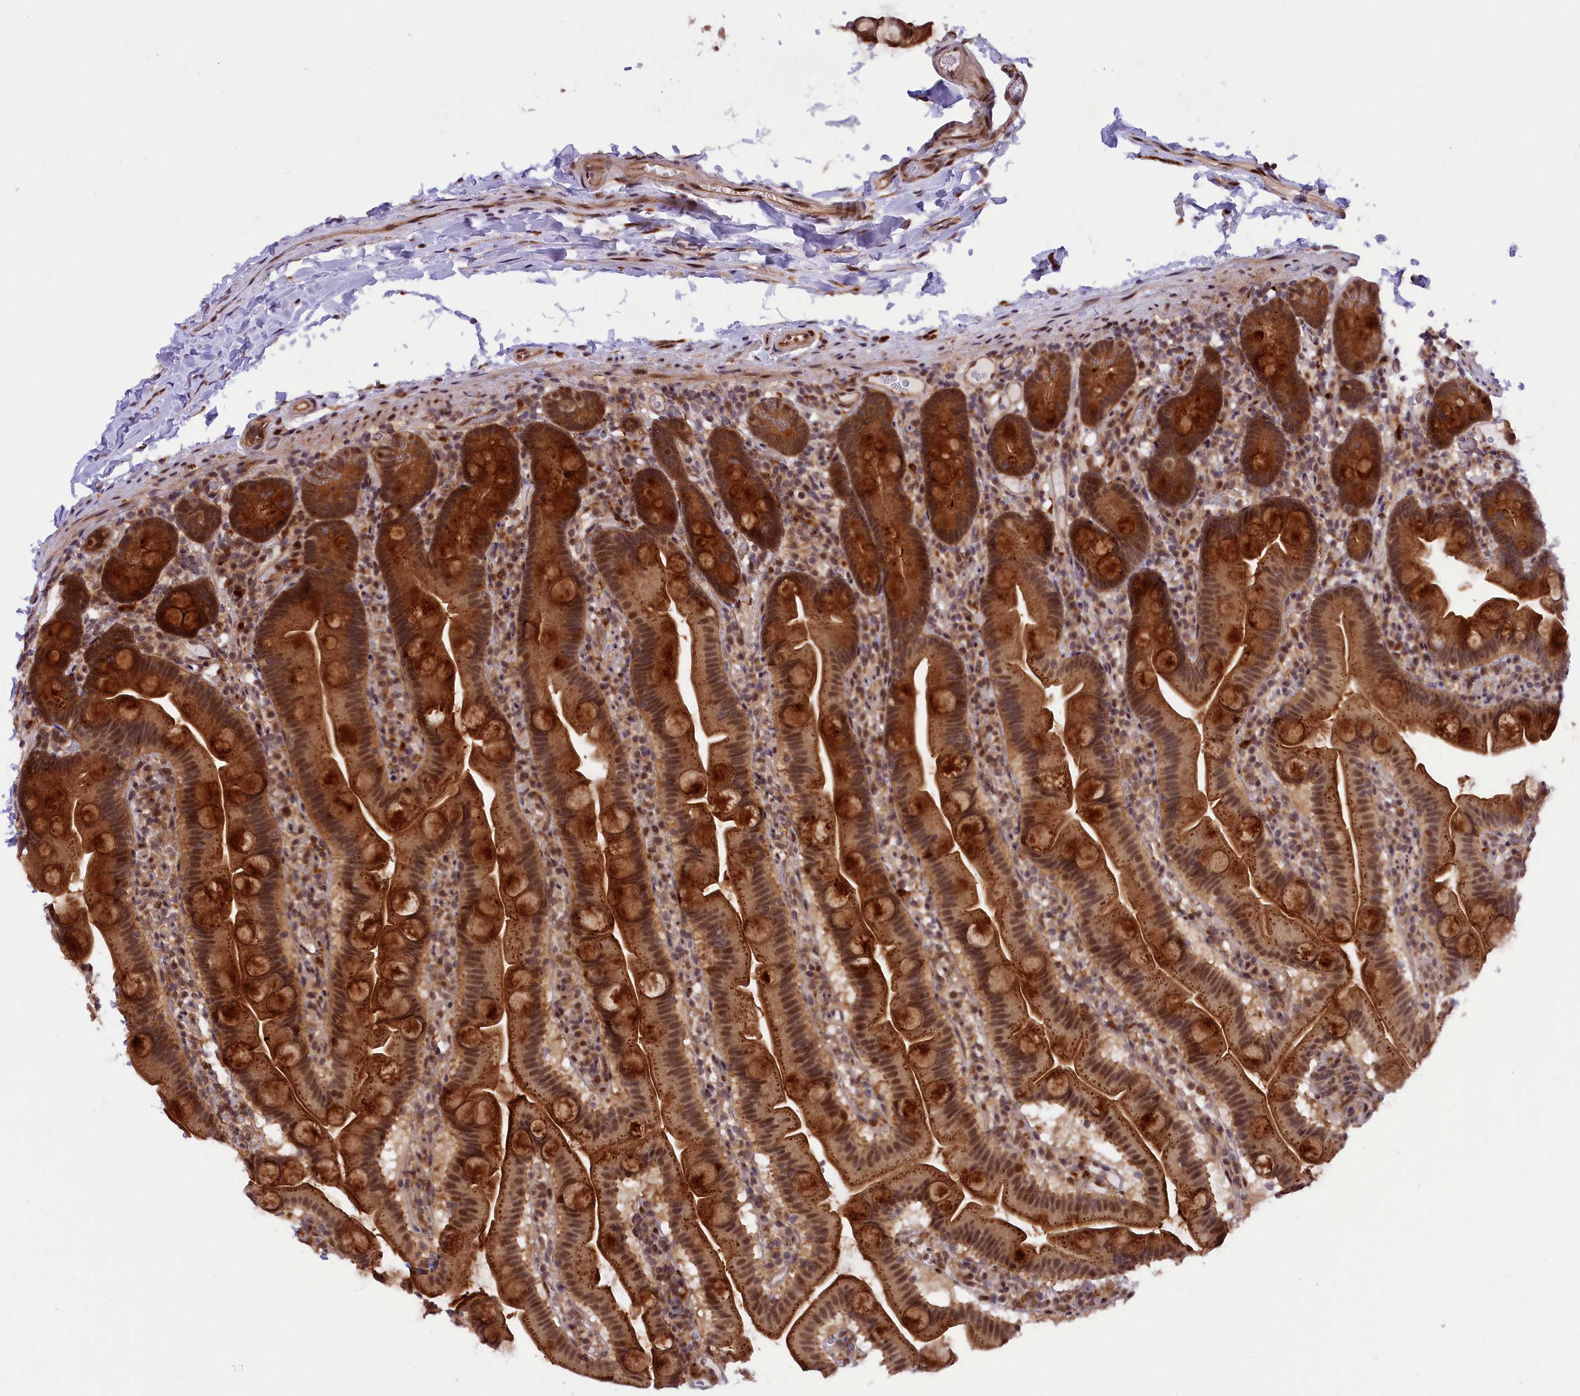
{"staining": {"intensity": "strong", "quantity": ">75%", "location": "cytoplasmic/membranous,nuclear"}, "tissue": "small intestine", "cell_type": "Glandular cells", "image_type": "normal", "snomed": [{"axis": "morphology", "description": "Normal tissue, NOS"}, {"axis": "topography", "description": "Small intestine"}], "caption": "Small intestine stained for a protein (brown) demonstrates strong cytoplasmic/membranous,nuclear positive staining in about >75% of glandular cells.", "gene": "SAMD4A", "patient": {"sex": "female", "age": 68}}